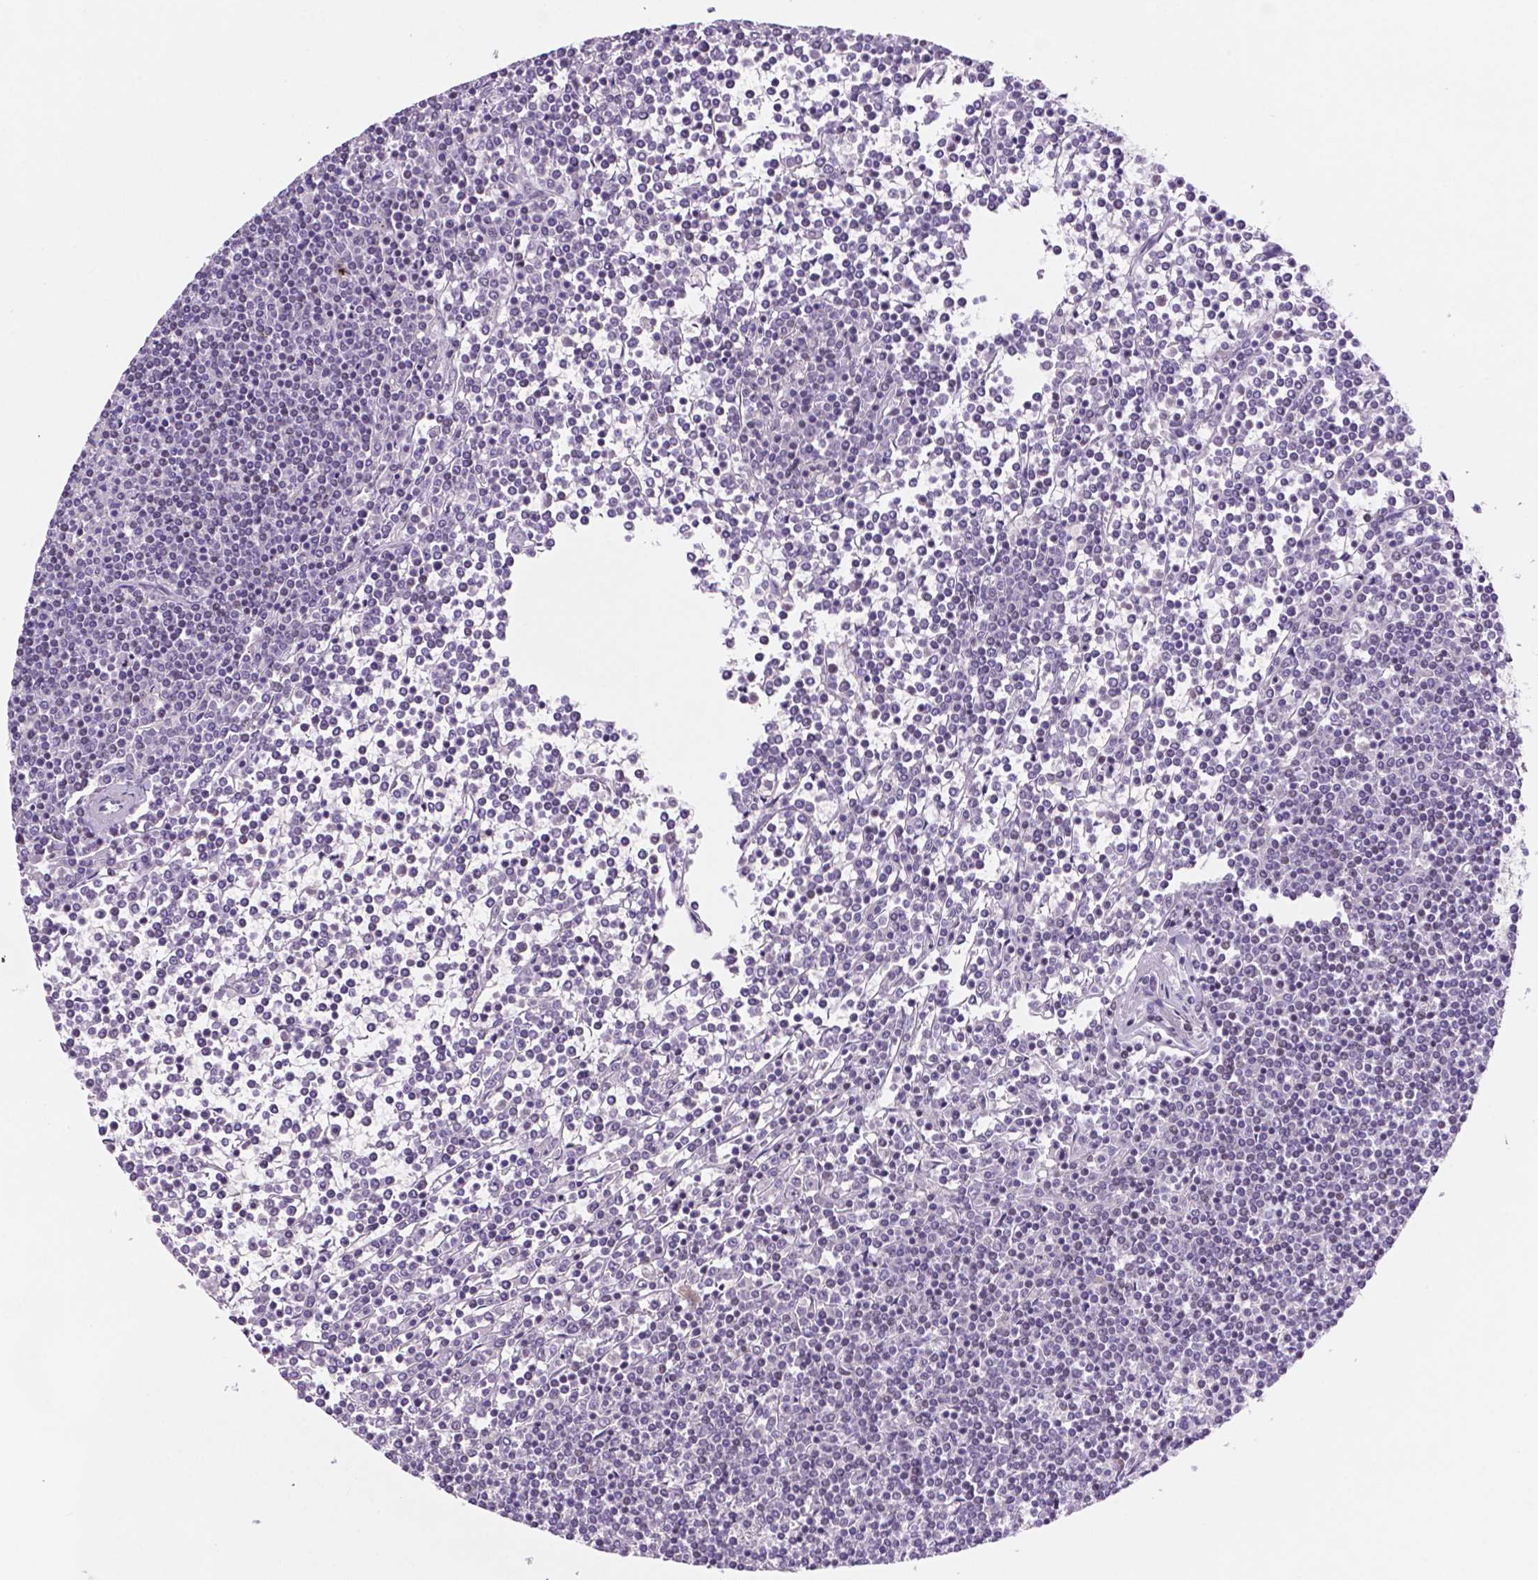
{"staining": {"intensity": "negative", "quantity": "none", "location": "none"}, "tissue": "lymphoma", "cell_type": "Tumor cells", "image_type": "cancer", "snomed": [{"axis": "morphology", "description": "Malignant lymphoma, non-Hodgkin's type, Low grade"}, {"axis": "topography", "description": "Spleen"}], "caption": "Immunohistochemistry (IHC) of human lymphoma reveals no positivity in tumor cells.", "gene": "NCOR1", "patient": {"sex": "female", "age": 19}}